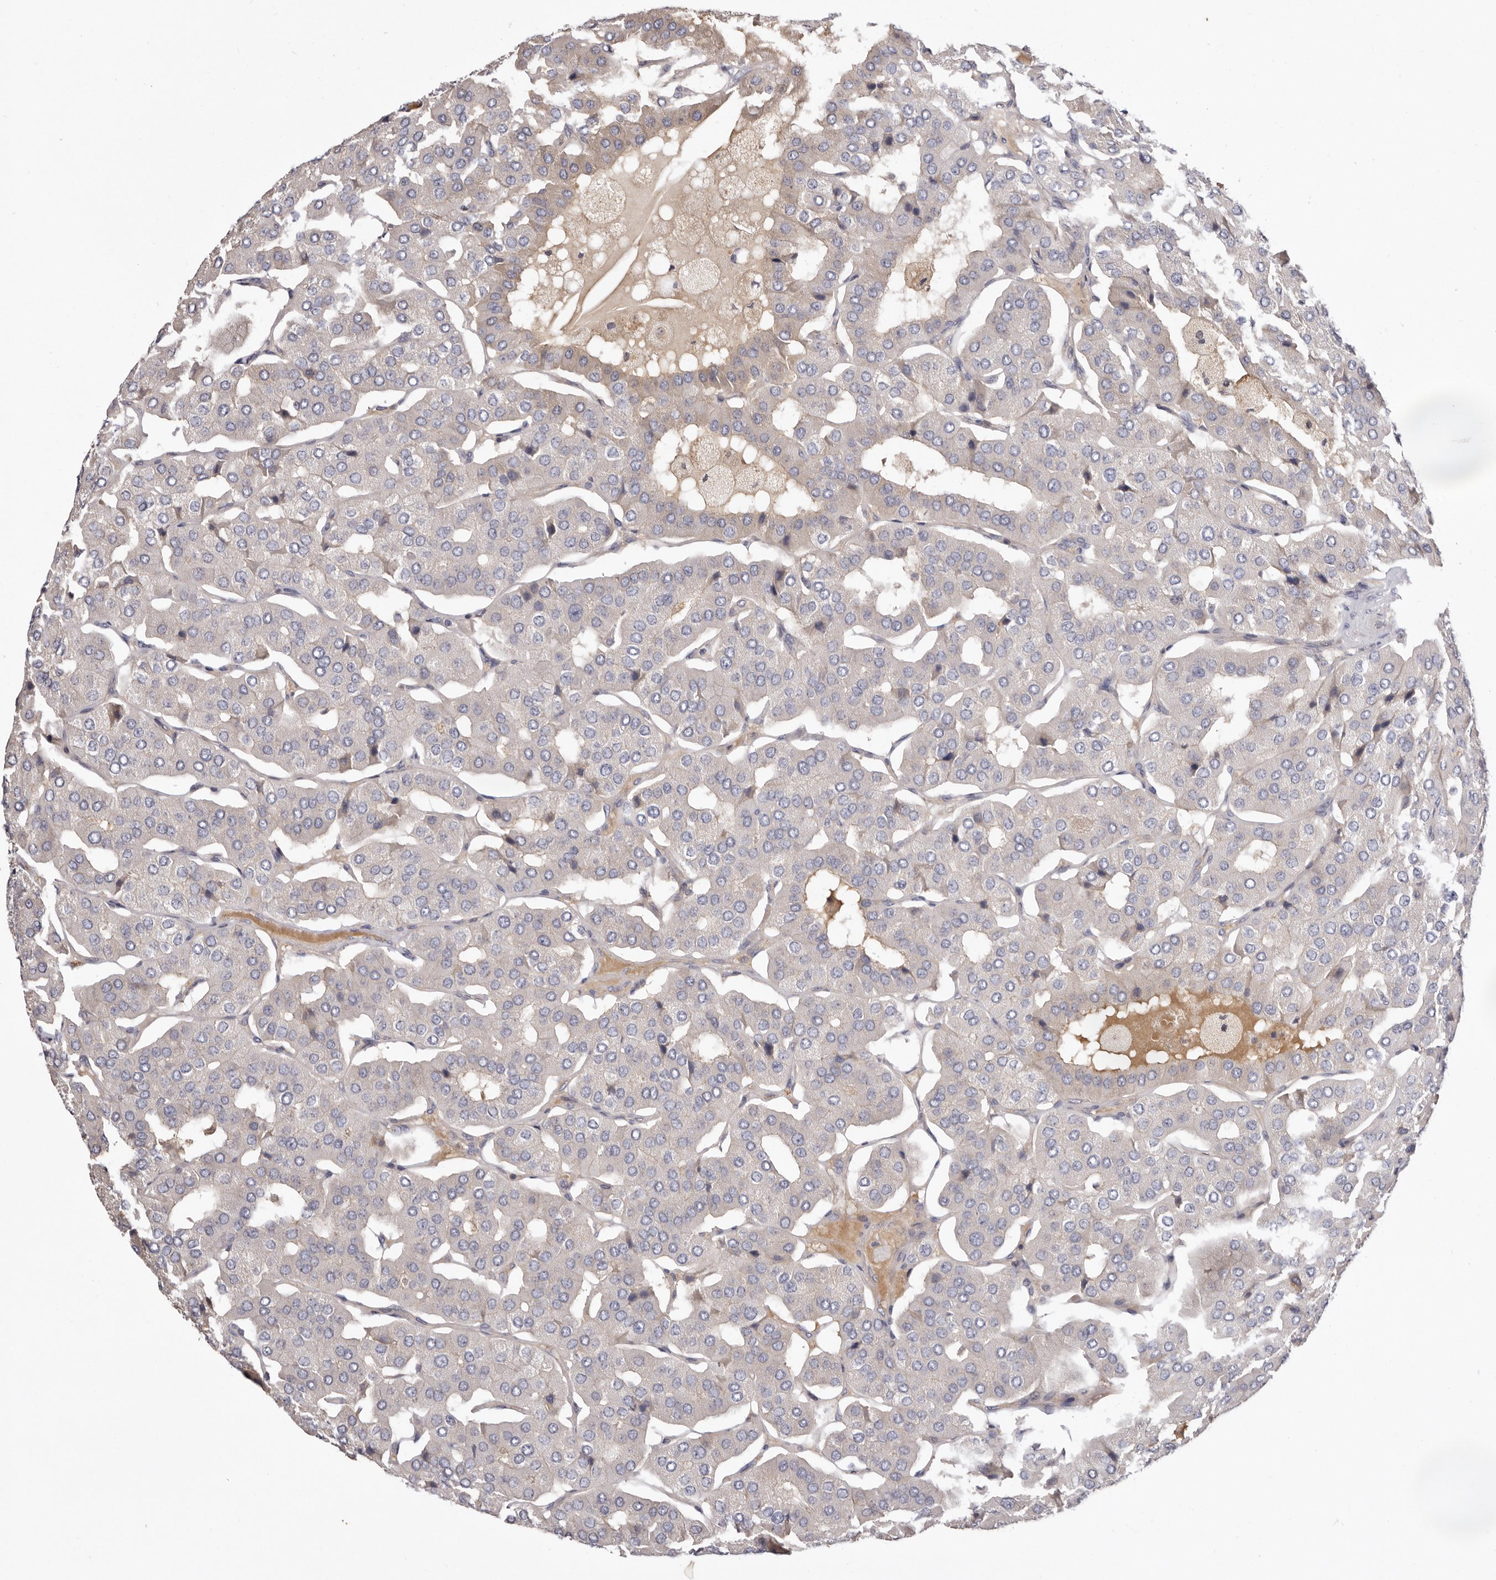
{"staining": {"intensity": "negative", "quantity": "none", "location": "none"}, "tissue": "parathyroid gland", "cell_type": "Glandular cells", "image_type": "normal", "snomed": [{"axis": "morphology", "description": "Normal tissue, NOS"}, {"axis": "morphology", "description": "Adenoma, NOS"}, {"axis": "topography", "description": "Parathyroid gland"}], "caption": "Glandular cells show no significant positivity in benign parathyroid gland. (Brightfield microscopy of DAB immunohistochemistry at high magnification).", "gene": "STK16", "patient": {"sex": "female", "age": 86}}